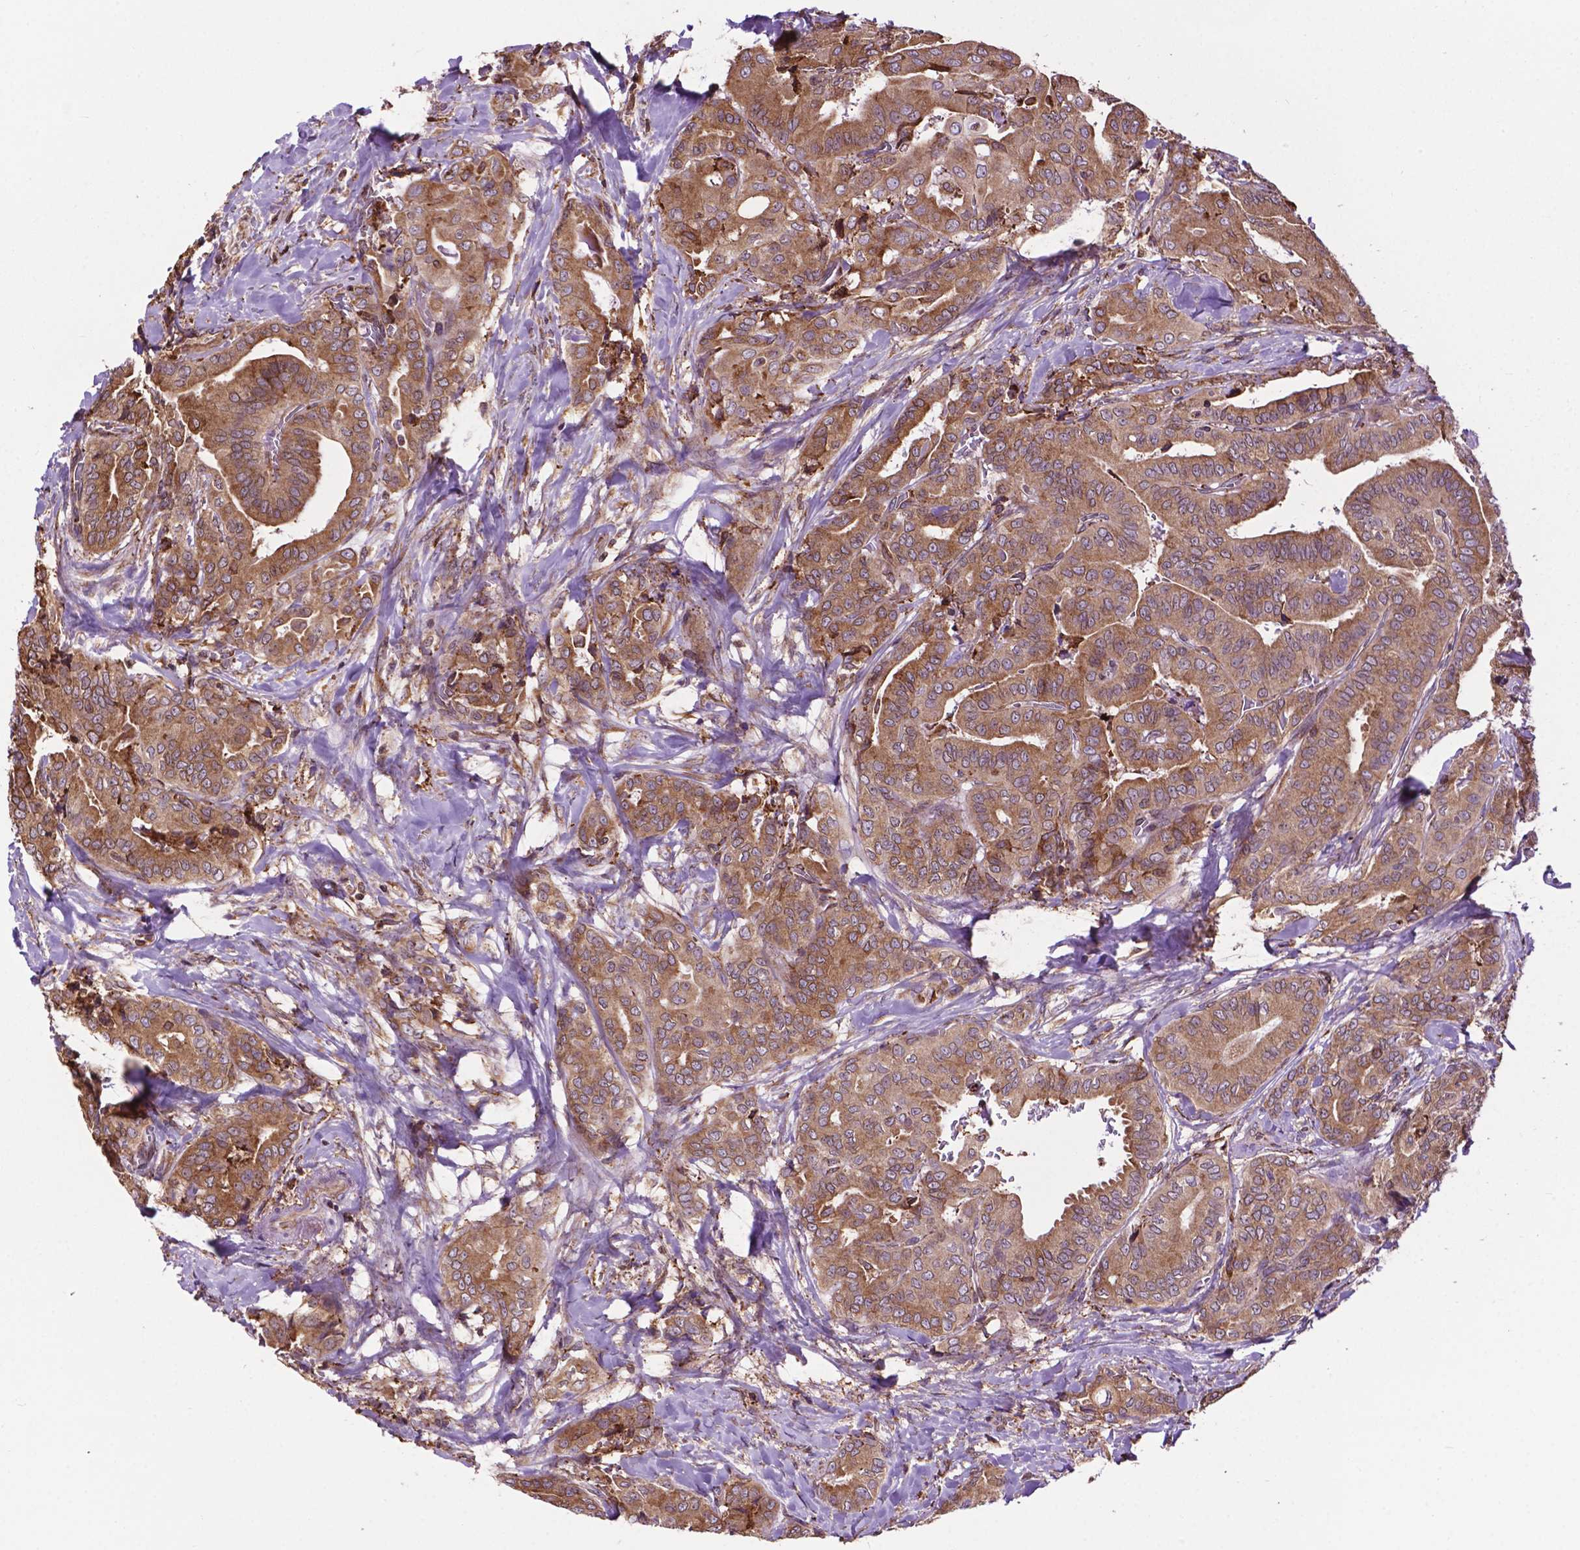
{"staining": {"intensity": "moderate", "quantity": ">75%", "location": "cytoplasmic/membranous"}, "tissue": "thyroid cancer", "cell_type": "Tumor cells", "image_type": "cancer", "snomed": [{"axis": "morphology", "description": "Papillary adenocarcinoma, NOS"}, {"axis": "topography", "description": "Thyroid gland"}], "caption": "Protein staining demonstrates moderate cytoplasmic/membranous positivity in about >75% of tumor cells in thyroid cancer. The staining was performed using DAB (3,3'-diaminobenzidine) to visualize the protein expression in brown, while the nuclei were stained in blue with hematoxylin (Magnification: 20x).", "gene": "GANAB", "patient": {"sex": "male", "age": 61}}